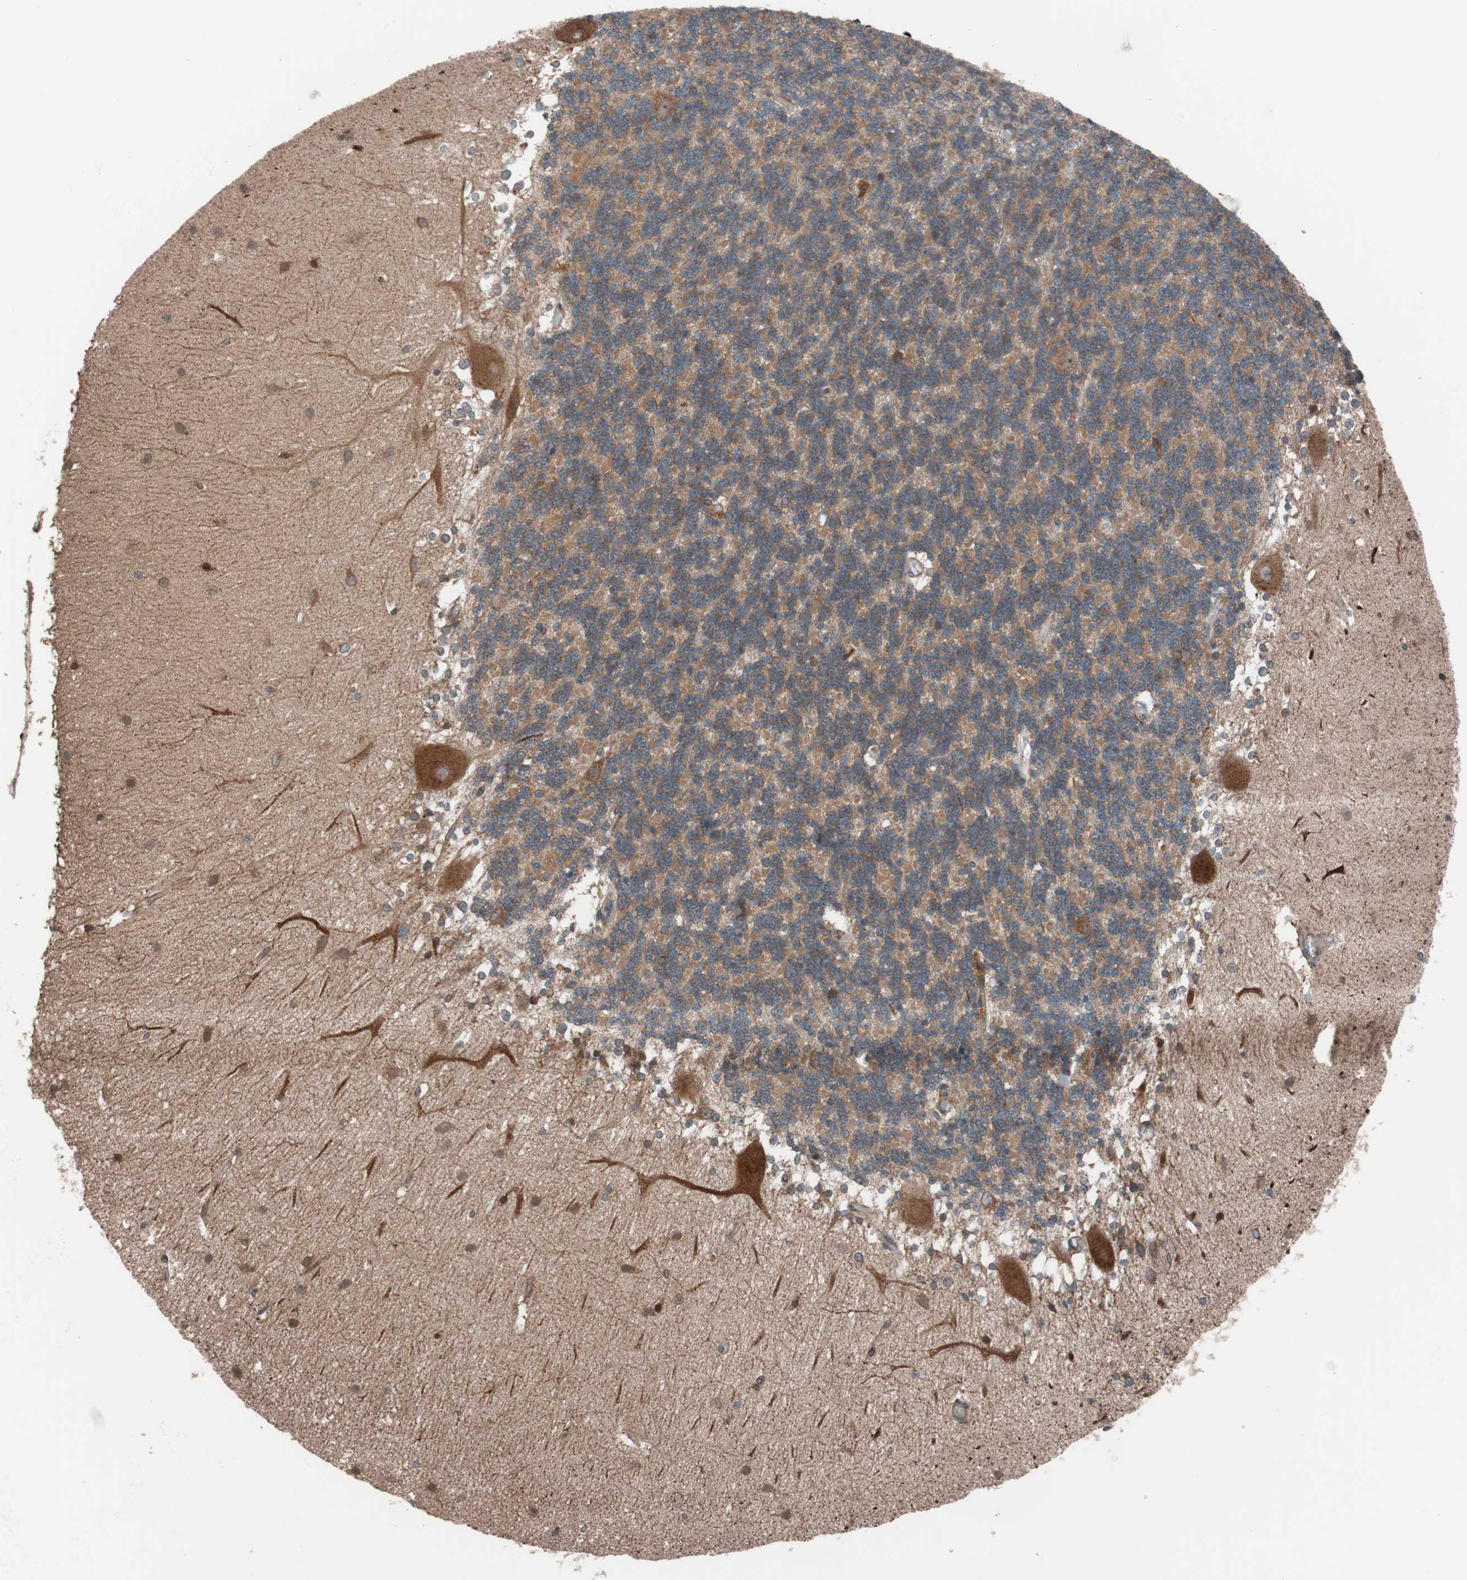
{"staining": {"intensity": "moderate", "quantity": ">75%", "location": "cytoplasmic/membranous"}, "tissue": "cerebellum", "cell_type": "Cells in granular layer", "image_type": "normal", "snomed": [{"axis": "morphology", "description": "Normal tissue, NOS"}, {"axis": "topography", "description": "Cerebellum"}], "caption": "An IHC histopathology image of normal tissue is shown. Protein staining in brown shows moderate cytoplasmic/membranous positivity in cerebellum within cells in granular layer.", "gene": "SEC31A", "patient": {"sex": "female", "age": 19}}